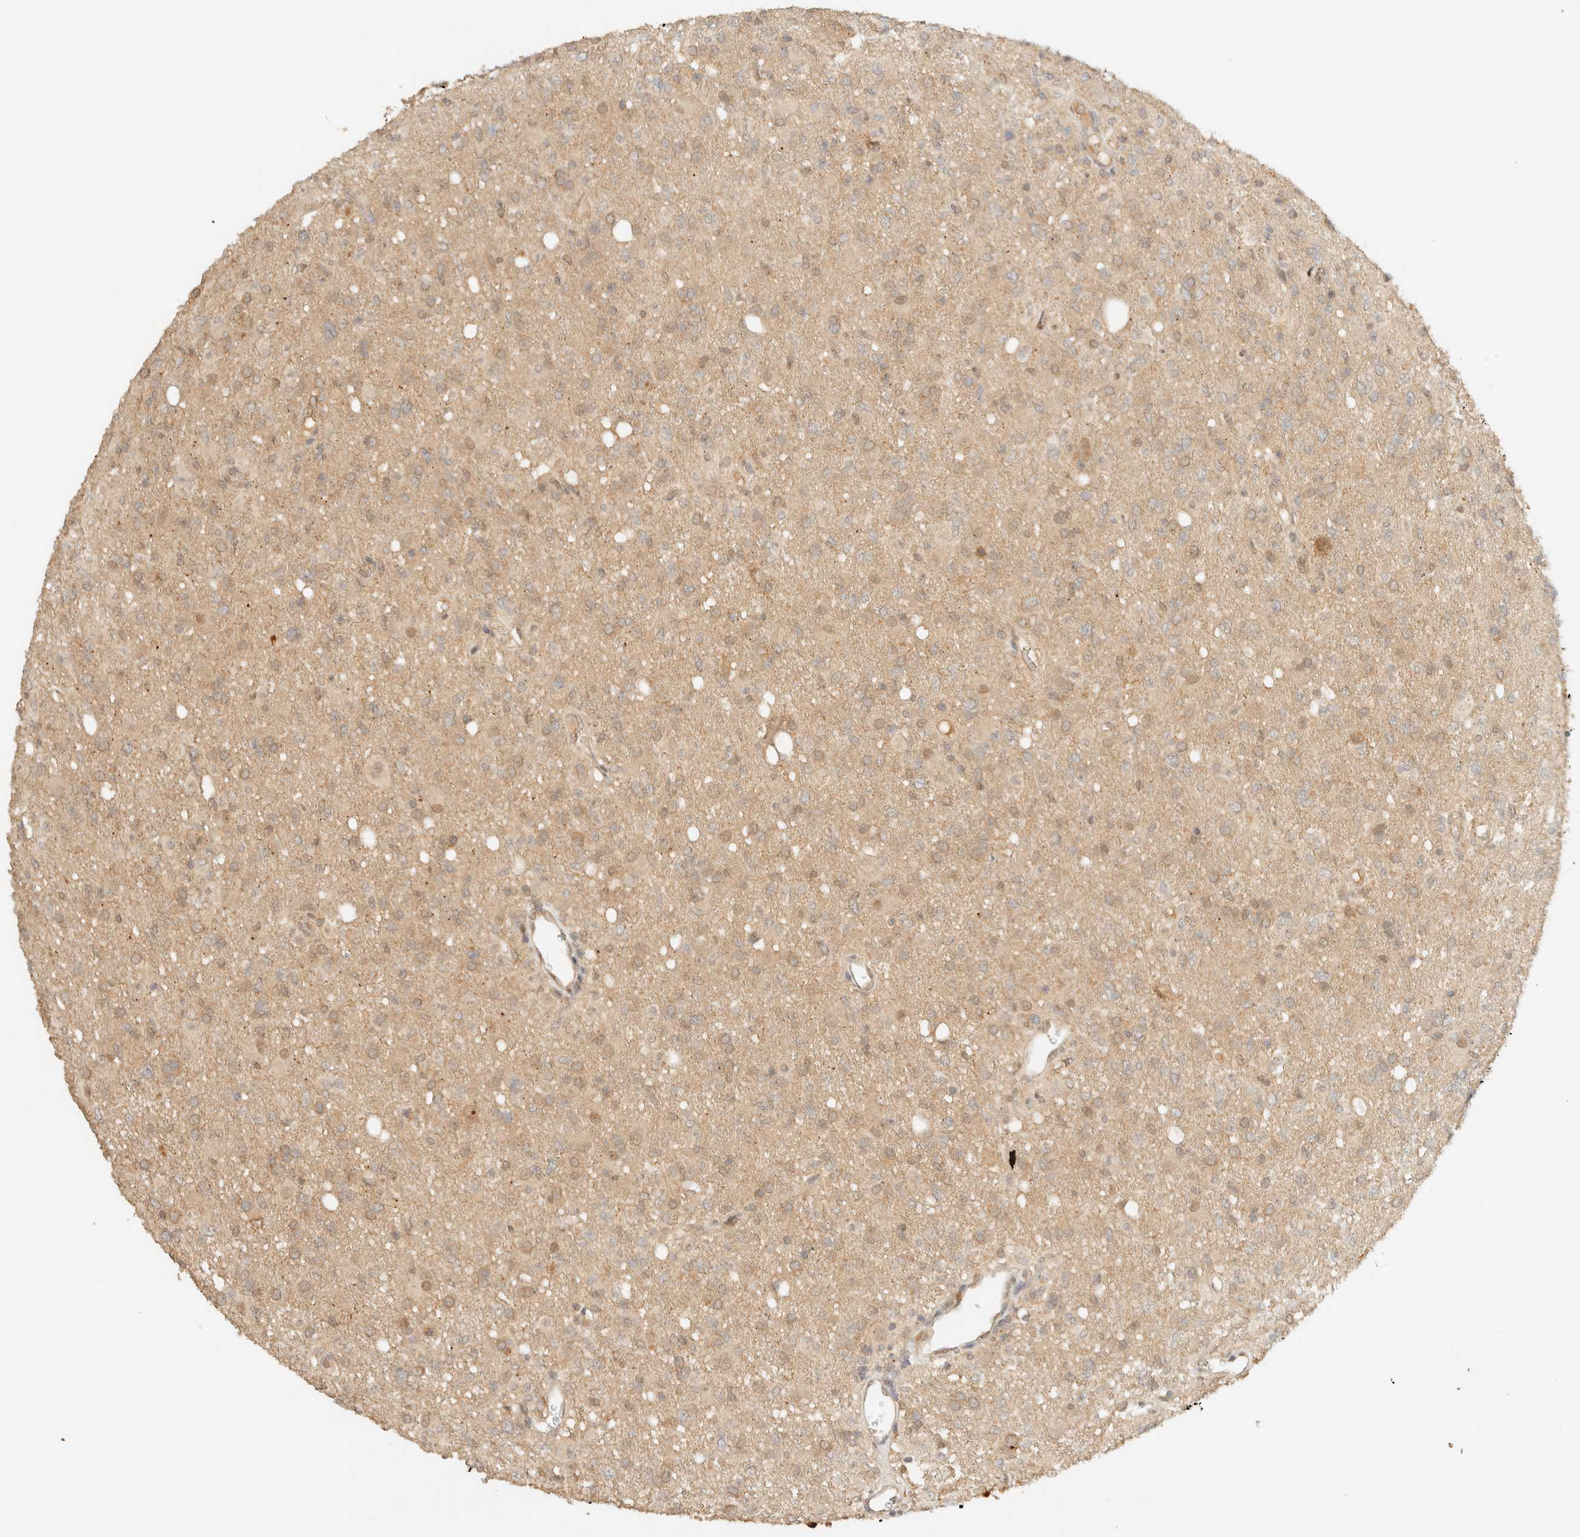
{"staining": {"intensity": "weak", "quantity": "25%-75%", "location": "cytoplasmic/membranous"}, "tissue": "glioma", "cell_type": "Tumor cells", "image_type": "cancer", "snomed": [{"axis": "morphology", "description": "Glioma, malignant, High grade"}, {"axis": "topography", "description": "Brain"}], "caption": "Immunohistochemistry (DAB (3,3'-diaminobenzidine)) staining of malignant glioma (high-grade) demonstrates weak cytoplasmic/membranous protein positivity in approximately 25%-75% of tumor cells.", "gene": "ZBTB34", "patient": {"sex": "female", "age": 57}}